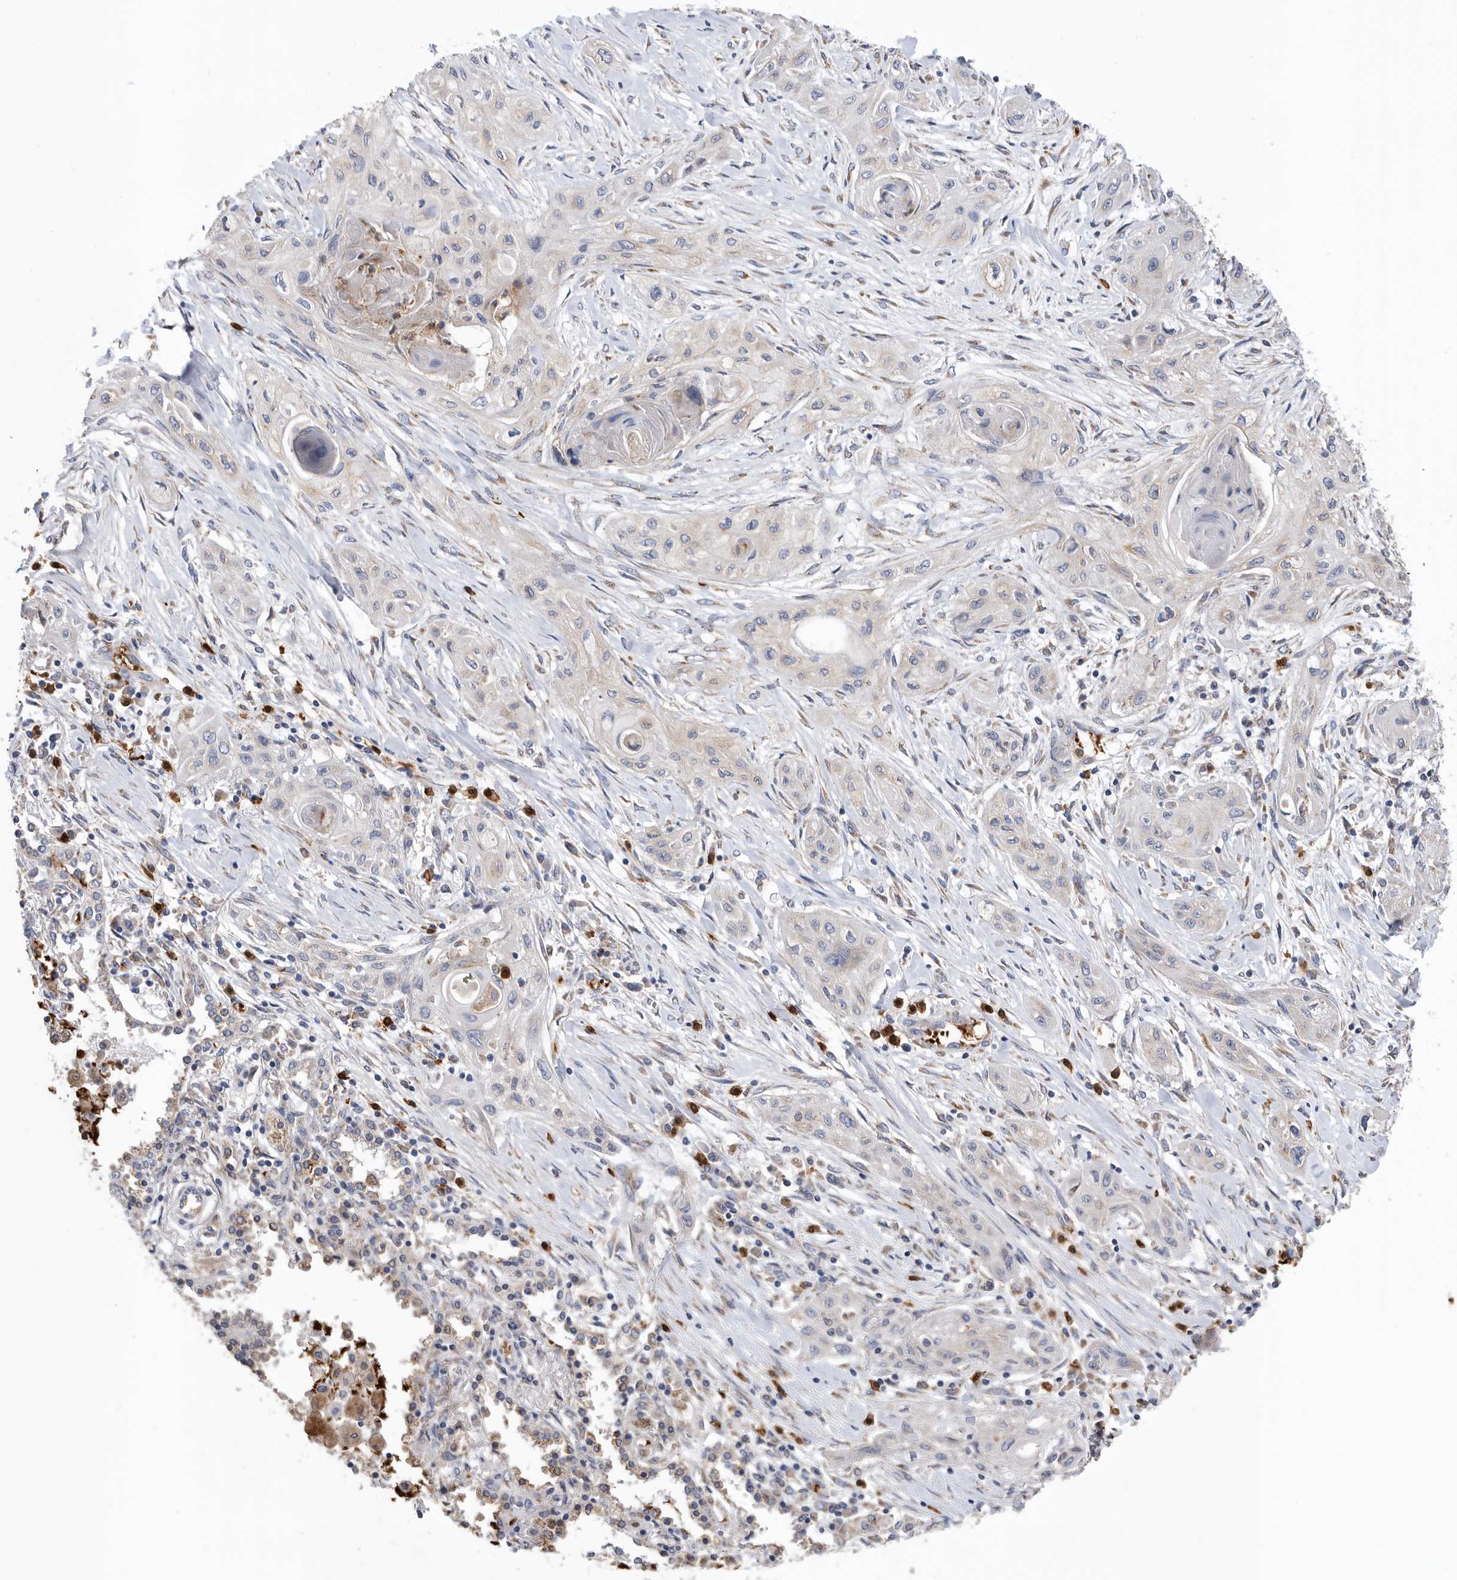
{"staining": {"intensity": "negative", "quantity": "none", "location": "none"}, "tissue": "lung cancer", "cell_type": "Tumor cells", "image_type": "cancer", "snomed": [{"axis": "morphology", "description": "Squamous cell carcinoma, NOS"}, {"axis": "topography", "description": "Lung"}], "caption": "The photomicrograph demonstrates no staining of tumor cells in lung cancer (squamous cell carcinoma). The staining is performed using DAB brown chromogen with nuclei counter-stained in using hematoxylin.", "gene": "CRISPLD2", "patient": {"sex": "female", "age": 47}}